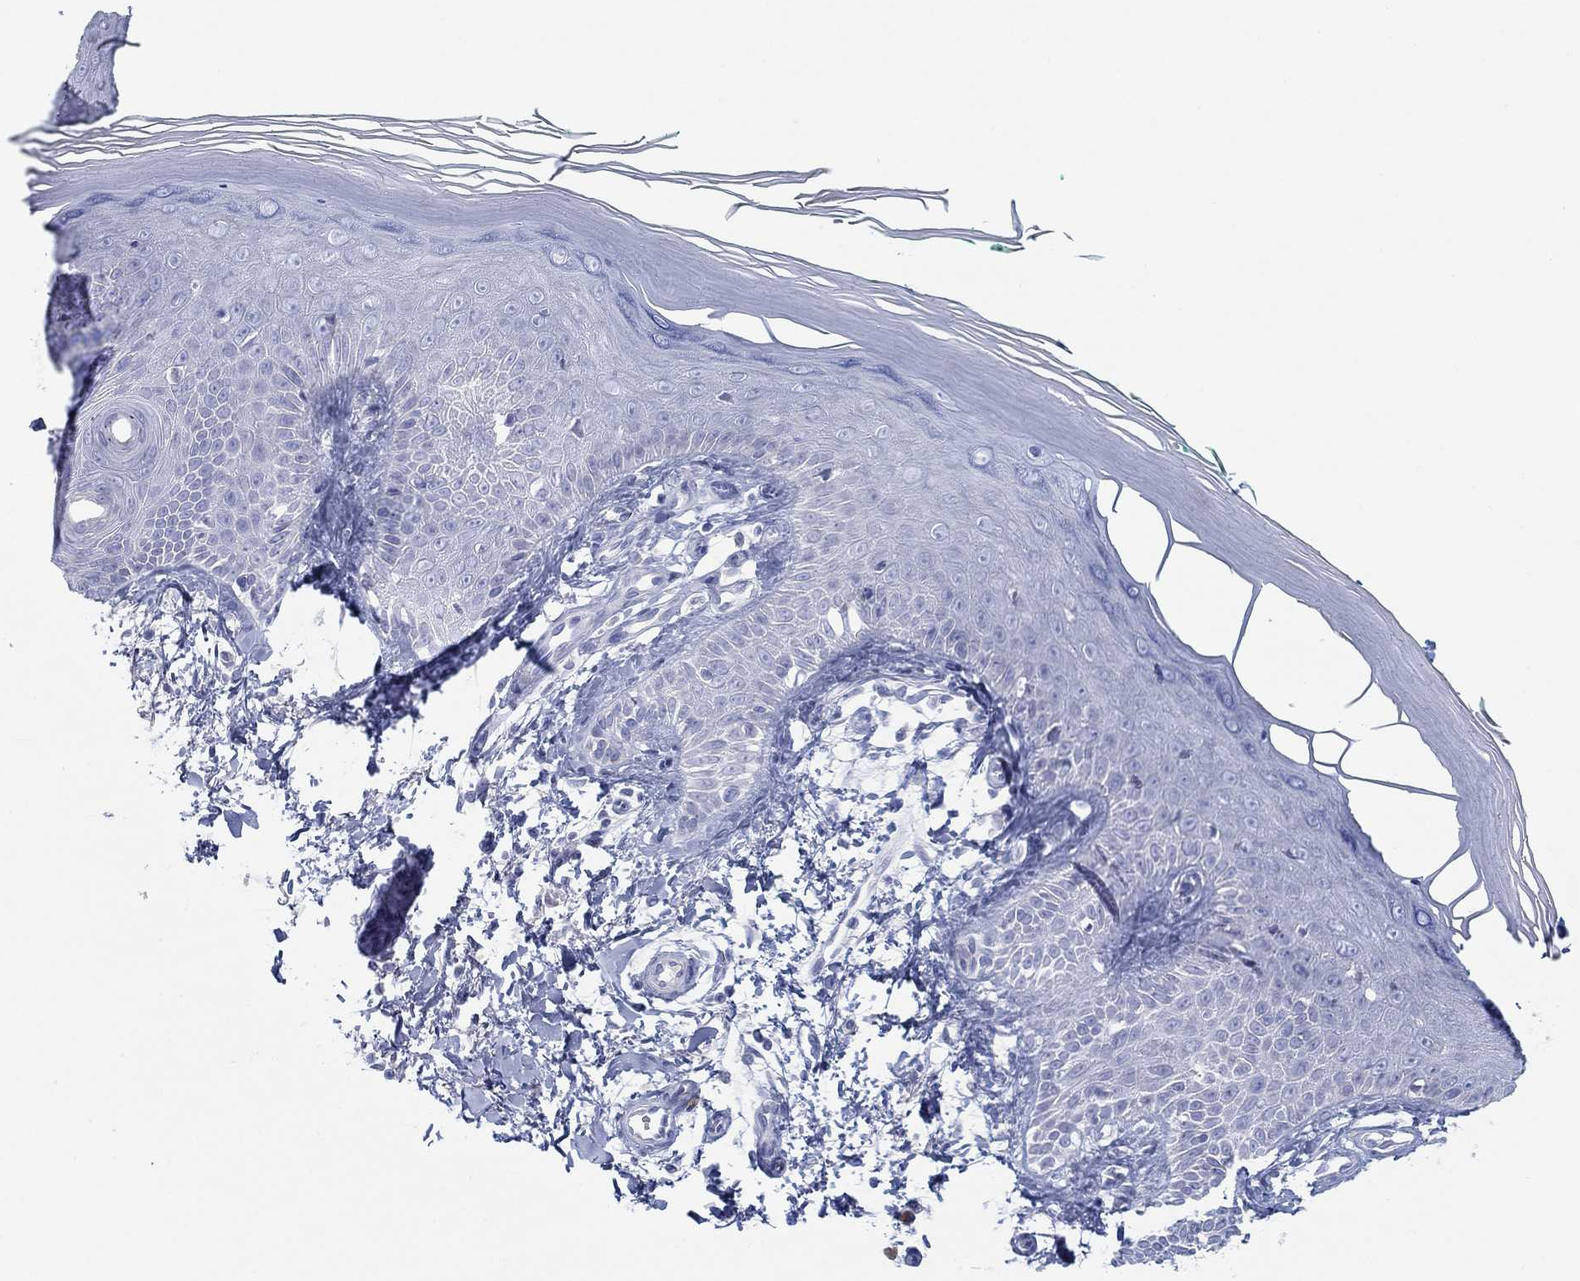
{"staining": {"intensity": "negative", "quantity": "none", "location": "none"}, "tissue": "skin", "cell_type": "Fibroblasts", "image_type": "normal", "snomed": [{"axis": "morphology", "description": "Normal tissue, NOS"}, {"axis": "morphology", "description": "Inflammation, NOS"}, {"axis": "morphology", "description": "Fibrosis, NOS"}, {"axis": "topography", "description": "Skin"}], "caption": "Immunohistochemistry micrograph of normal skin stained for a protein (brown), which shows no staining in fibroblasts. The staining was performed using DAB (3,3'-diaminobenzidine) to visualize the protein expression in brown, while the nuclei were stained in blue with hematoxylin (Magnification: 20x).", "gene": "GCNA", "patient": {"sex": "male", "age": 71}}